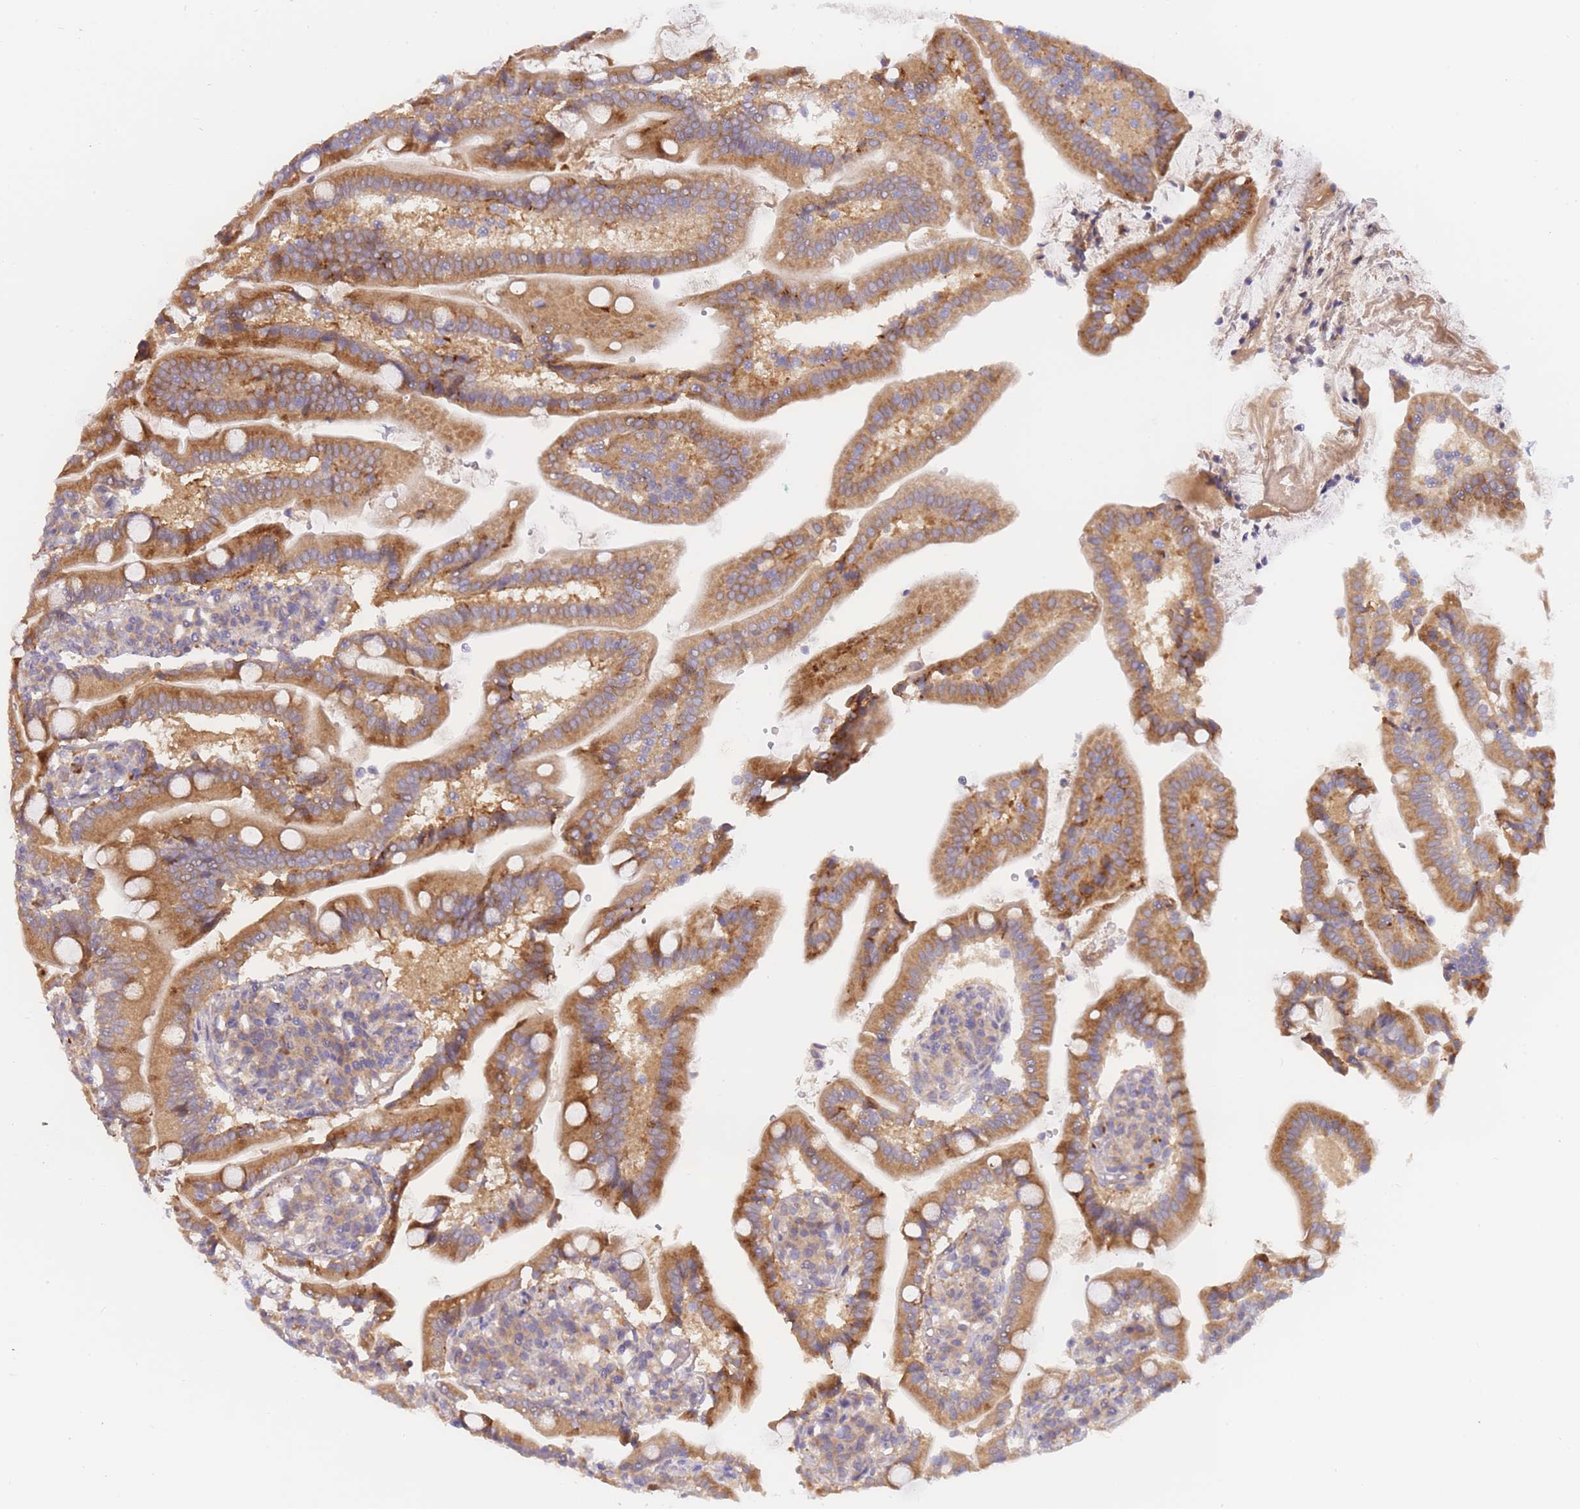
{"staining": {"intensity": "moderate", "quantity": ">75%", "location": "cytoplasmic/membranous"}, "tissue": "duodenum", "cell_type": "Glandular cells", "image_type": "normal", "snomed": [{"axis": "morphology", "description": "Normal tissue, NOS"}, {"axis": "topography", "description": "Duodenum"}], "caption": "High-magnification brightfield microscopy of normal duodenum stained with DAB (3,3'-diaminobenzidine) (brown) and counterstained with hematoxylin (blue). glandular cells exhibit moderate cytoplasmic/membranous expression is seen in approximately>75% of cells.", "gene": "ZNF577", "patient": {"sex": "female", "age": 67}}